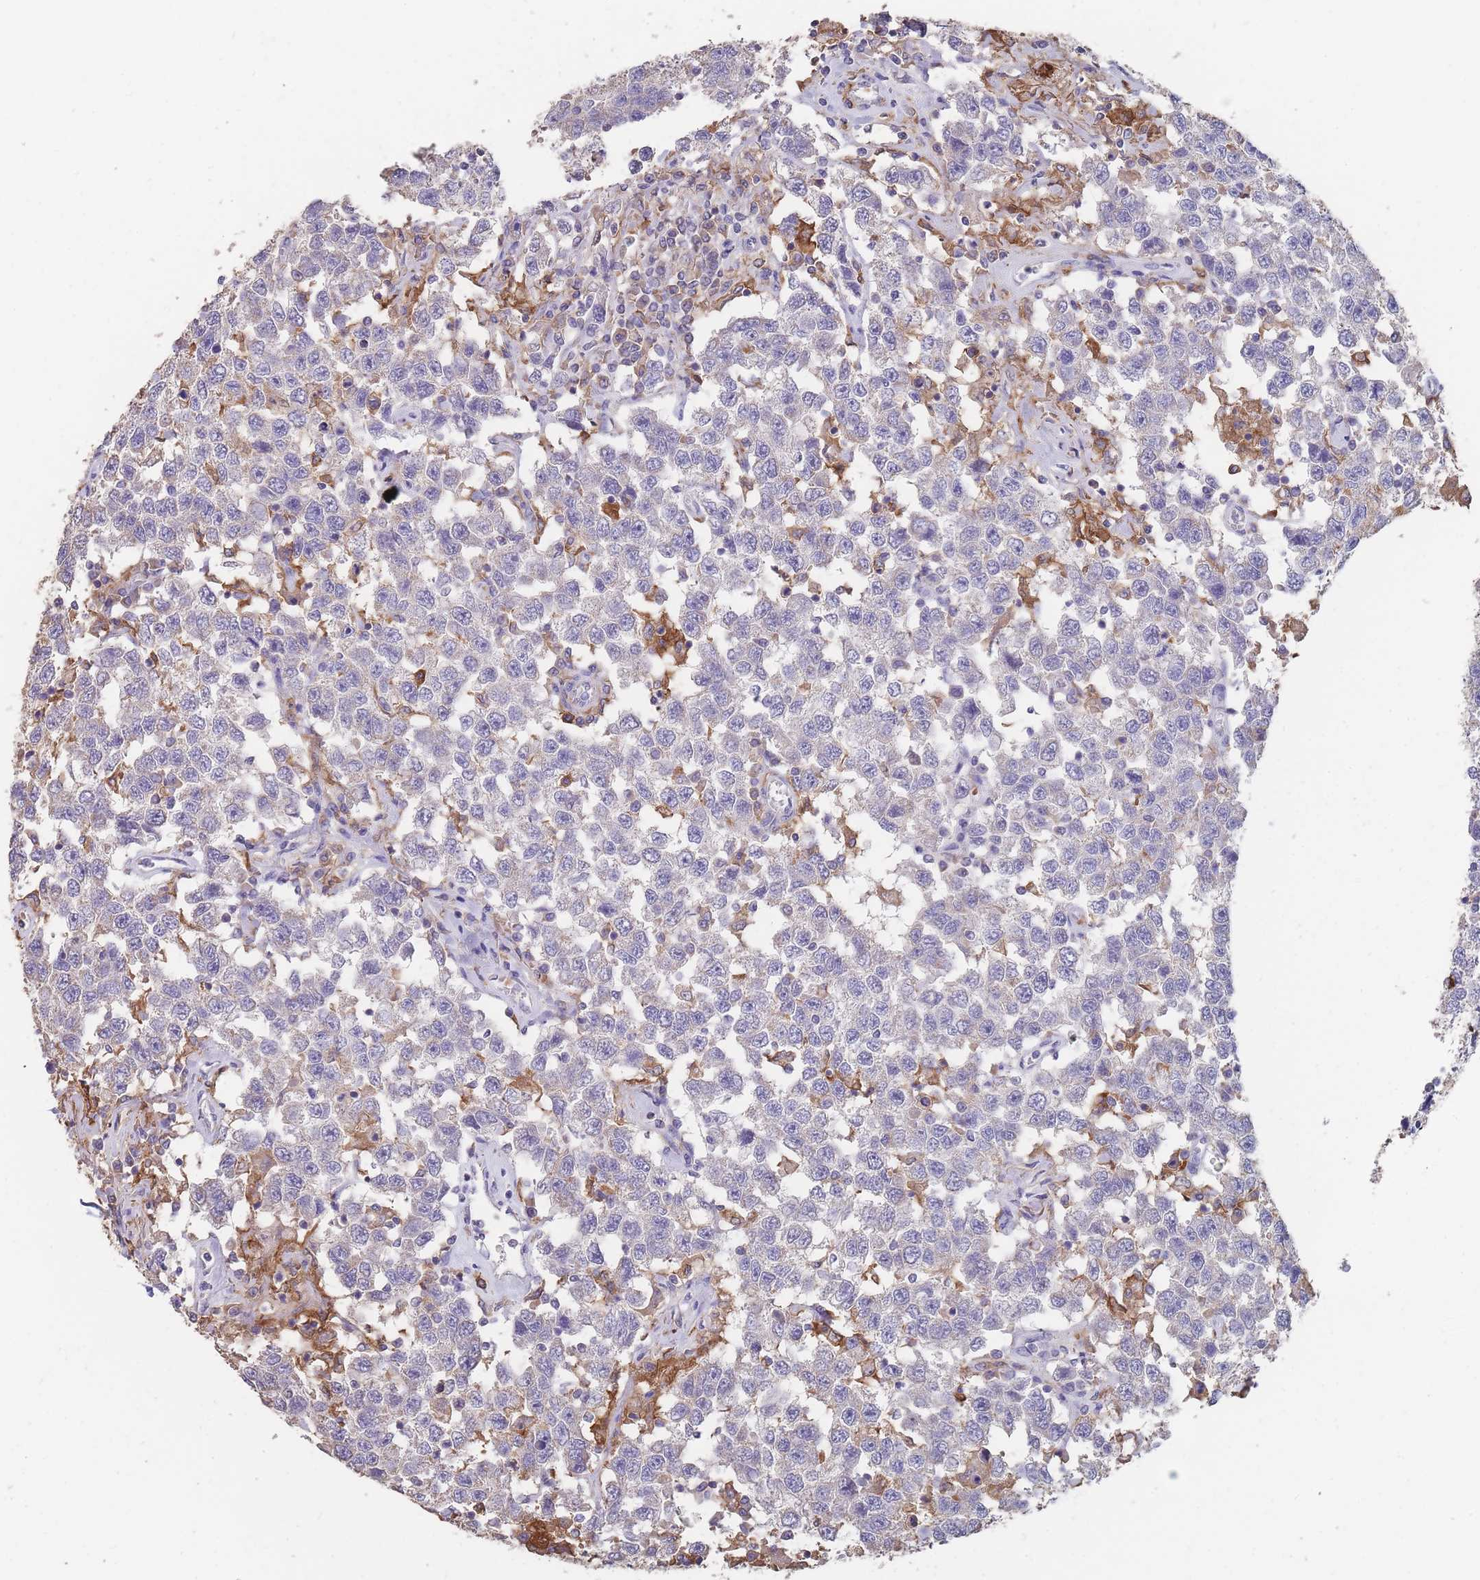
{"staining": {"intensity": "negative", "quantity": "none", "location": "none"}, "tissue": "testis cancer", "cell_type": "Tumor cells", "image_type": "cancer", "snomed": [{"axis": "morphology", "description": "Seminoma, NOS"}, {"axis": "topography", "description": "Testis"}], "caption": "An immunohistochemistry photomicrograph of seminoma (testis) is shown. There is no staining in tumor cells of seminoma (testis).", "gene": "CLEC12A", "patient": {"sex": "male", "age": 41}}